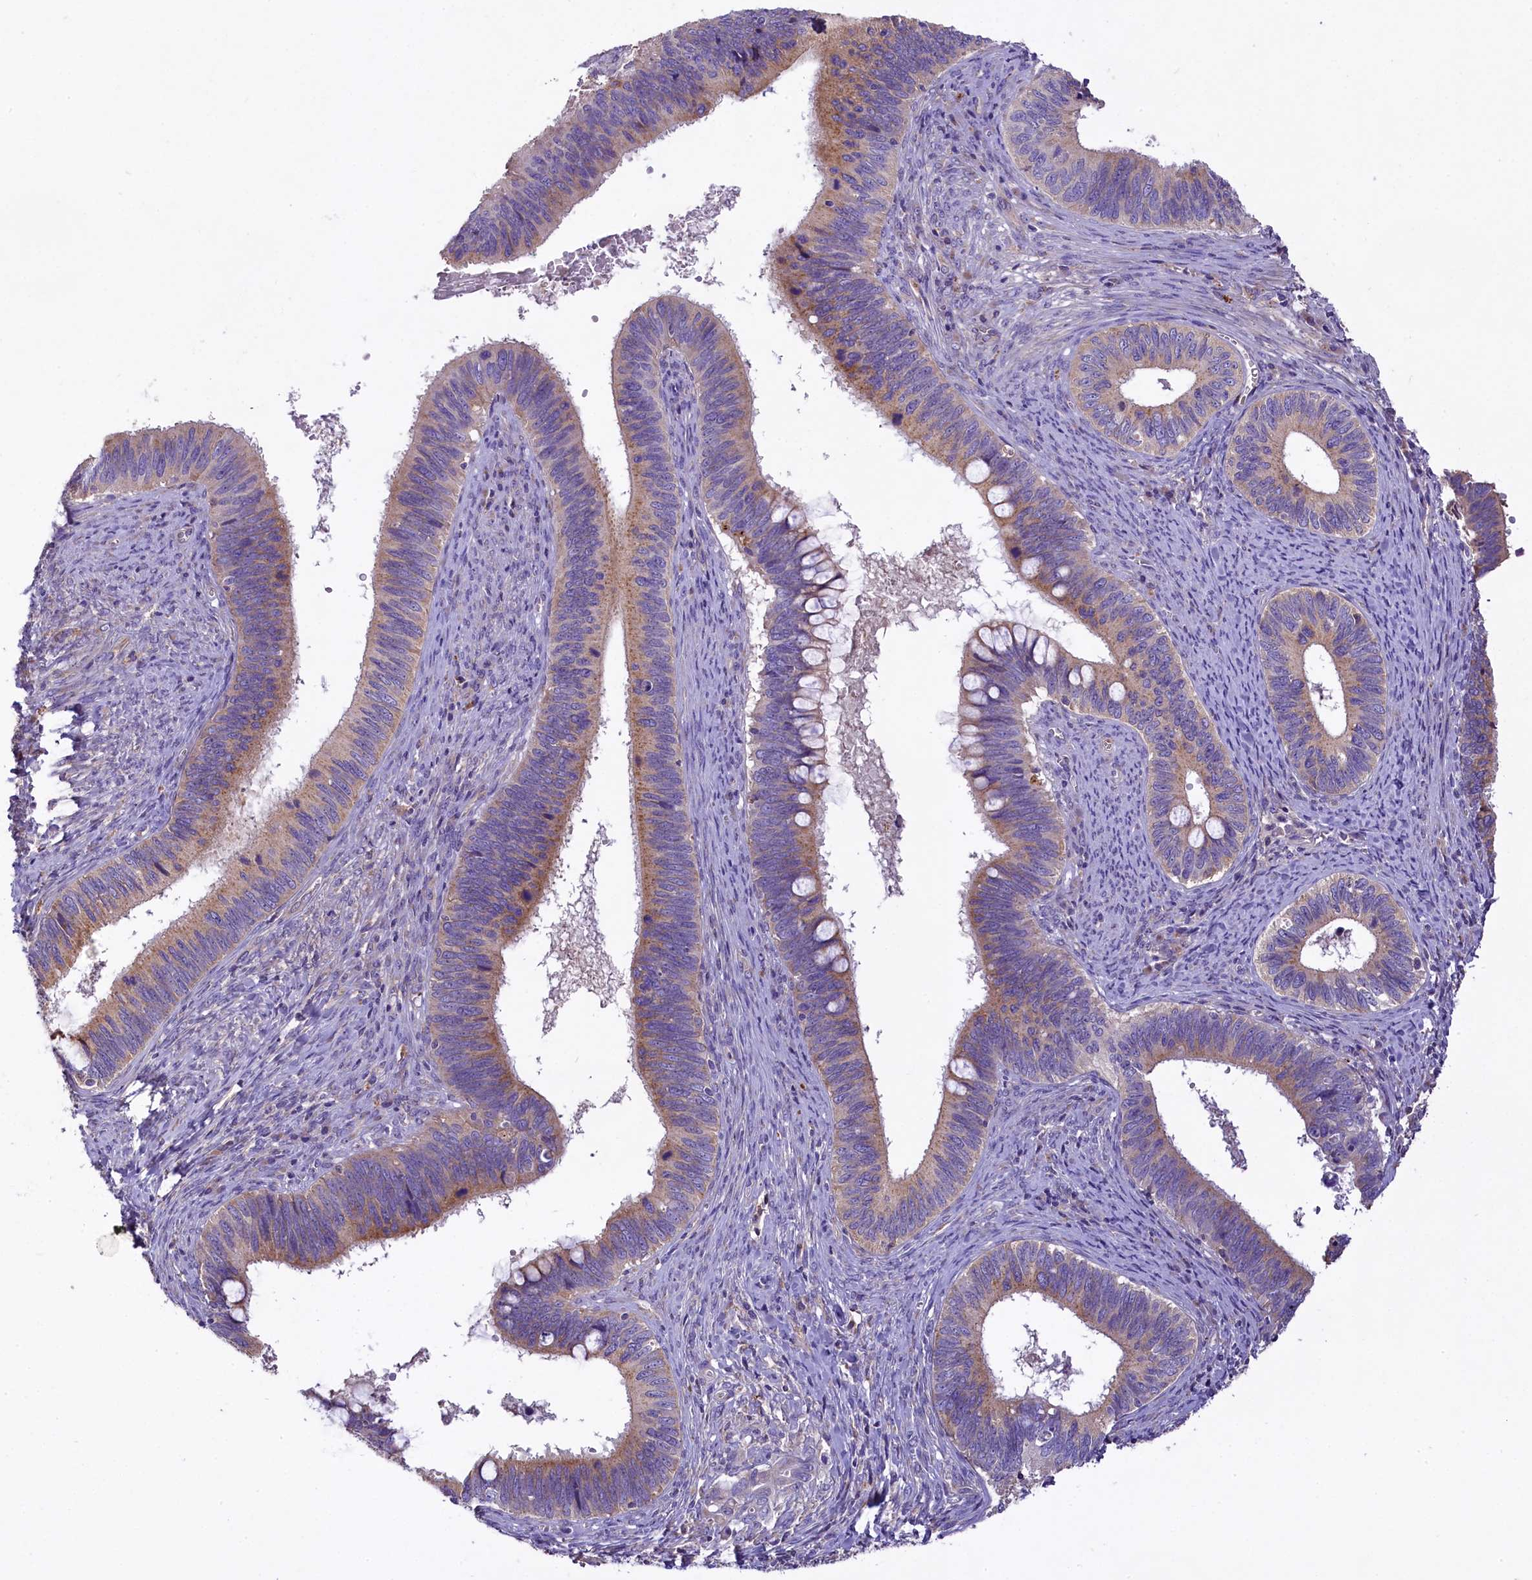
{"staining": {"intensity": "weak", "quantity": "25%-75%", "location": "cytoplasmic/membranous"}, "tissue": "cervical cancer", "cell_type": "Tumor cells", "image_type": "cancer", "snomed": [{"axis": "morphology", "description": "Adenocarcinoma, NOS"}, {"axis": "topography", "description": "Cervix"}], "caption": "Cervical adenocarcinoma stained with immunohistochemistry (IHC) demonstrates weak cytoplasmic/membranous expression in about 25%-75% of tumor cells.", "gene": "PEMT", "patient": {"sex": "female", "age": 42}}